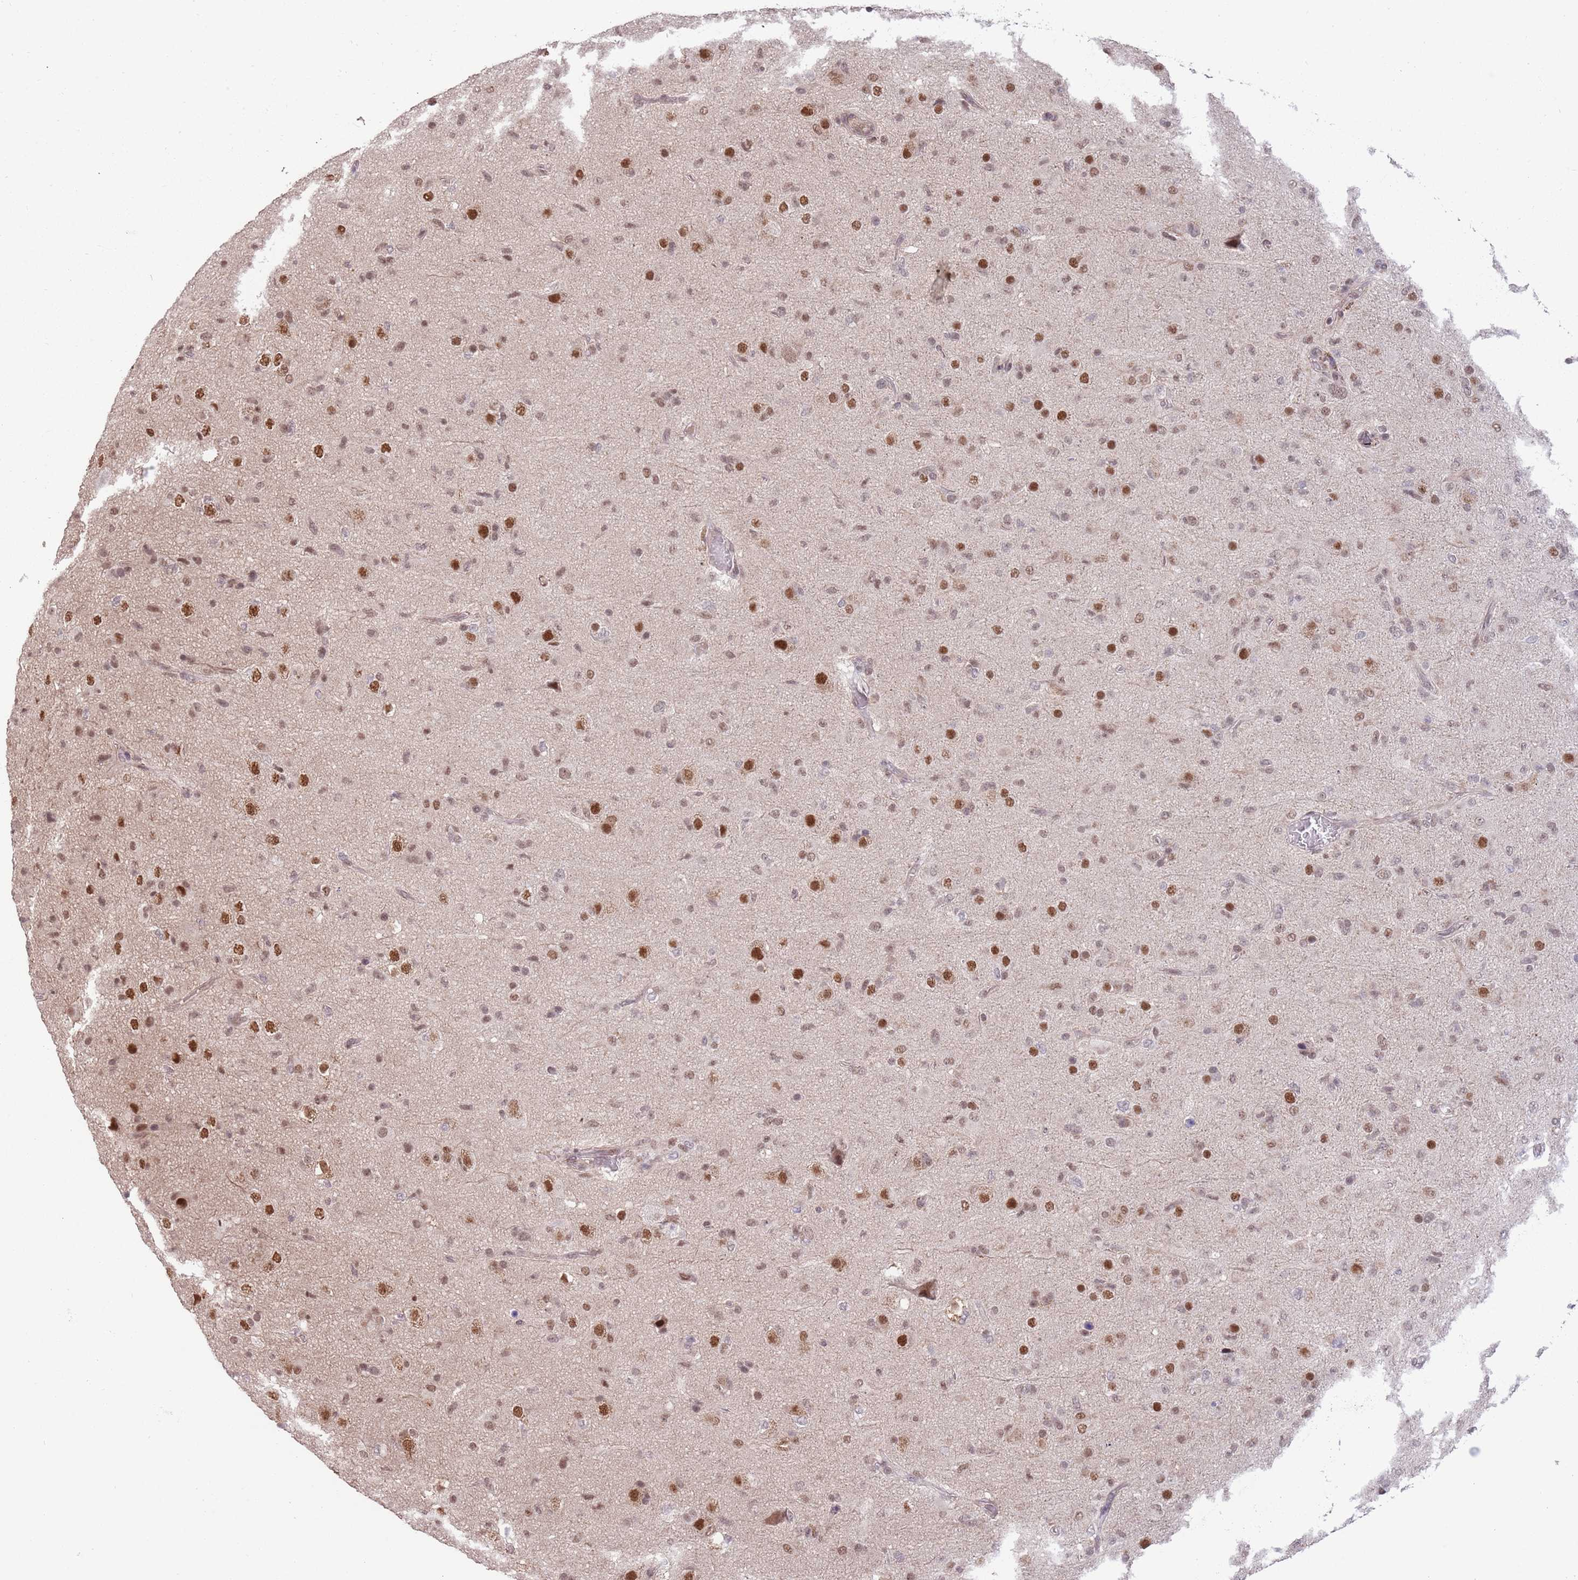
{"staining": {"intensity": "moderate", "quantity": "25%-75%", "location": "nuclear"}, "tissue": "glioma", "cell_type": "Tumor cells", "image_type": "cancer", "snomed": [{"axis": "morphology", "description": "Glioma, malignant, Low grade"}, {"axis": "topography", "description": "Brain"}], "caption": "Brown immunohistochemical staining in human glioma reveals moderate nuclear positivity in approximately 25%-75% of tumor cells.", "gene": "ZBTB7A", "patient": {"sex": "male", "age": 65}}